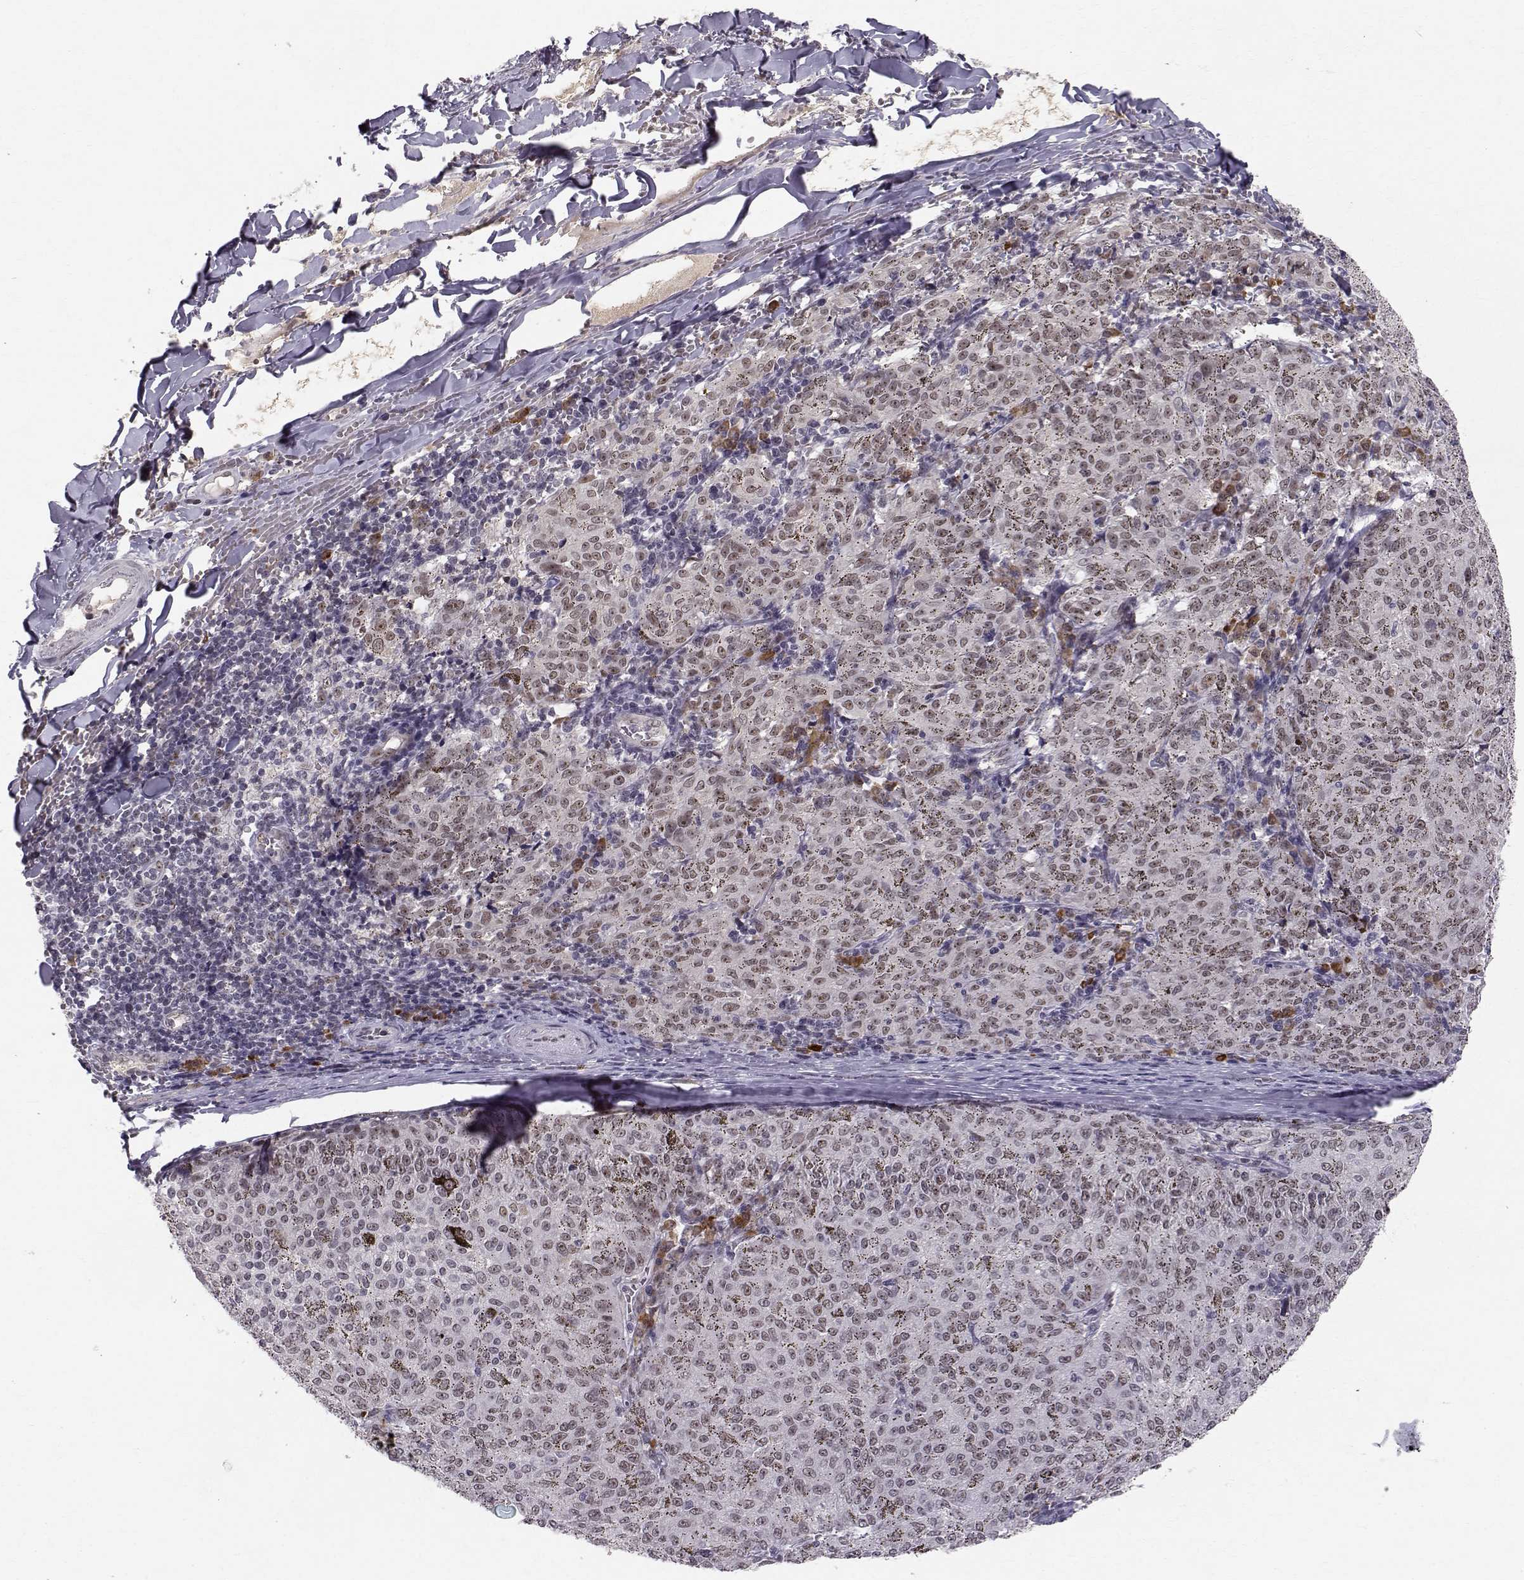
{"staining": {"intensity": "weak", "quantity": "<25%", "location": "nuclear"}, "tissue": "melanoma", "cell_type": "Tumor cells", "image_type": "cancer", "snomed": [{"axis": "morphology", "description": "Malignant melanoma, NOS"}, {"axis": "topography", "description": "Skin"}], "caption": "This is an IHC histopathology image of human melanoma. There is no positivity in tumor cells.", "gene": "RPP38", "patient": {"sex": "female", "age": 72}}